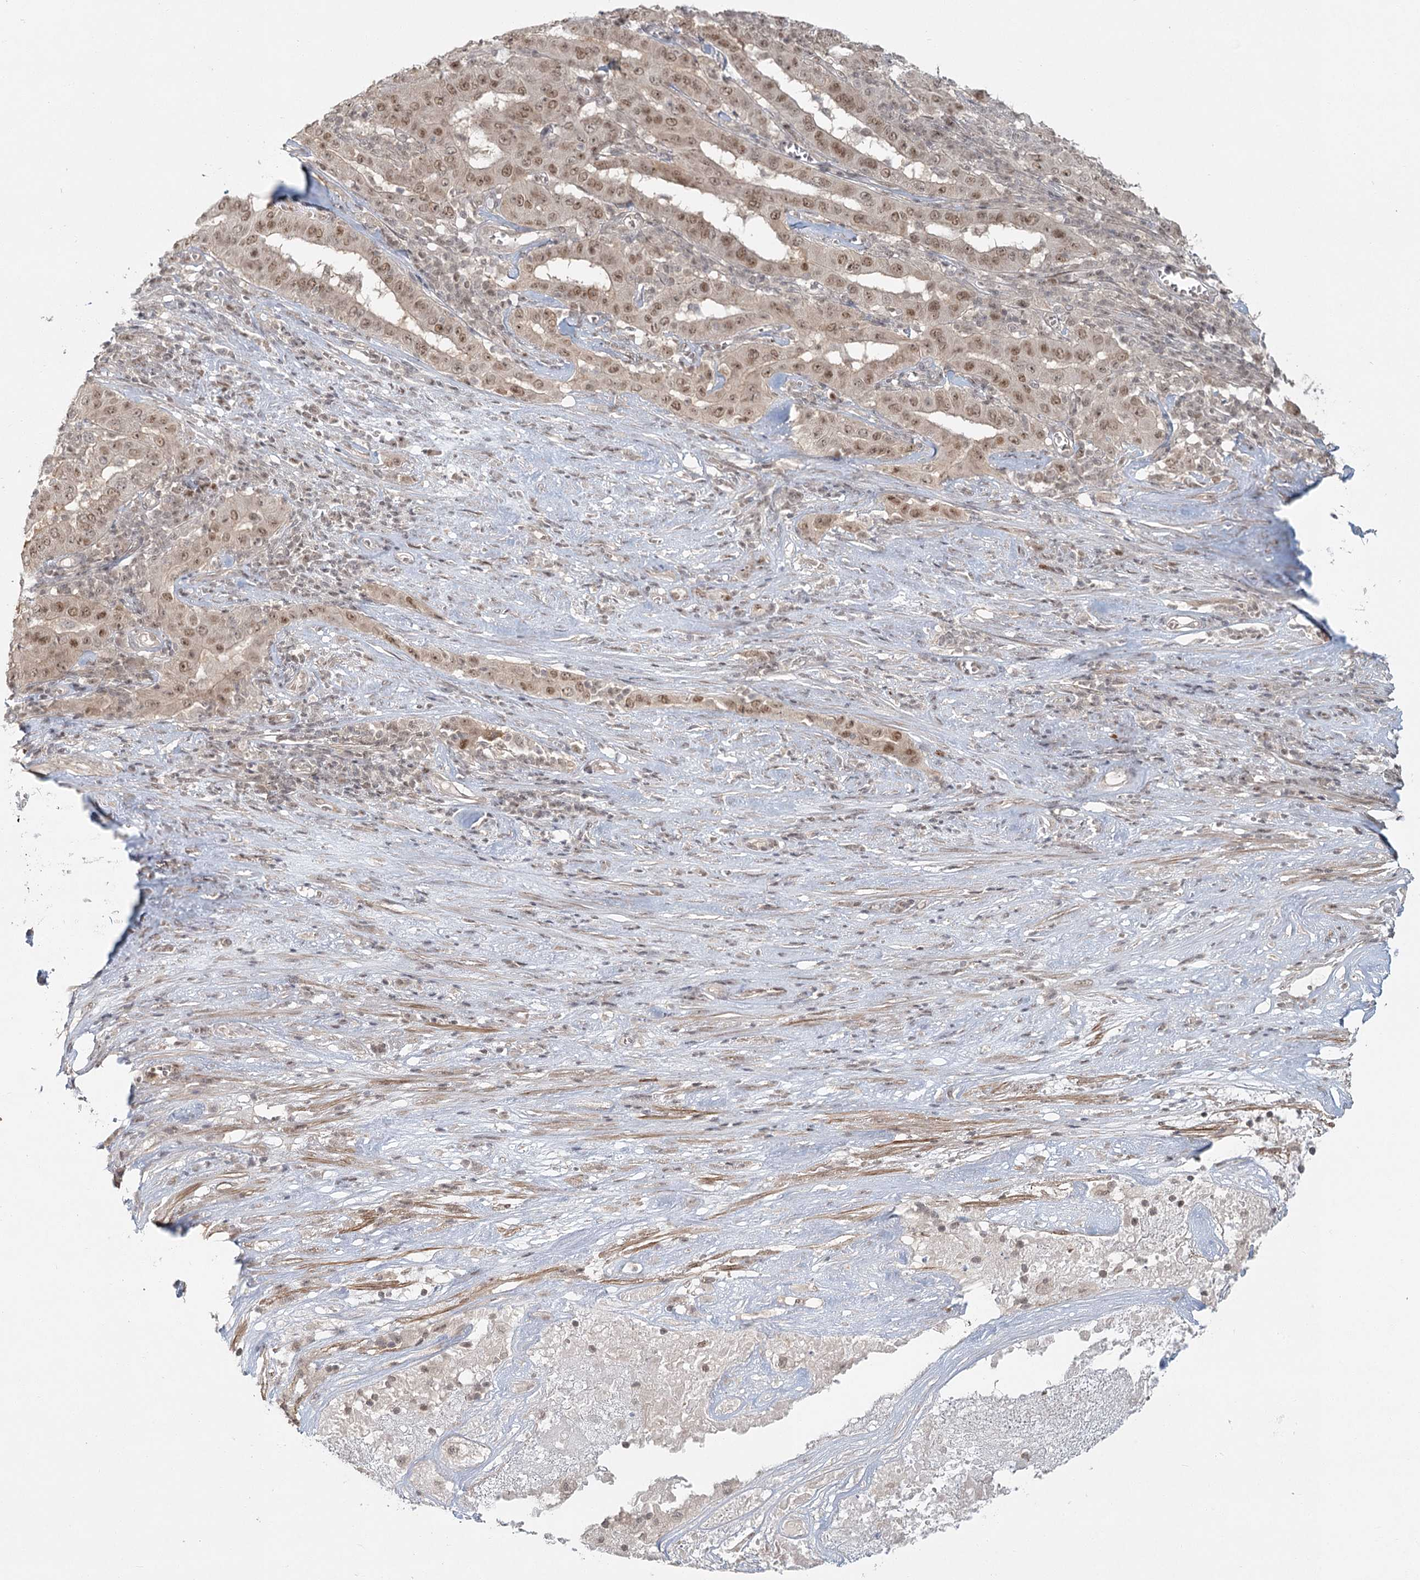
{"staining": {"intensity": "moderate", "quantity": ">75%", "location": "nuclear"}, "tissue": "pancreatic cancer", "cell_type": "Tumor cells", "image_type": "cancer", "snomed": [{"axis": "morphology", "description": "Adenocarcinoma, NOS"}, {"axis": "topography", "description": "Pancreas"}], "caption": "Immunohistochemical staining of human pancreatic cancer exhibits medium levels of moderate nuclear staining in approximately >75% of tumor cells.", "gene": "R3HCC1L", "patient": {"sex": "male", "age": 63}}